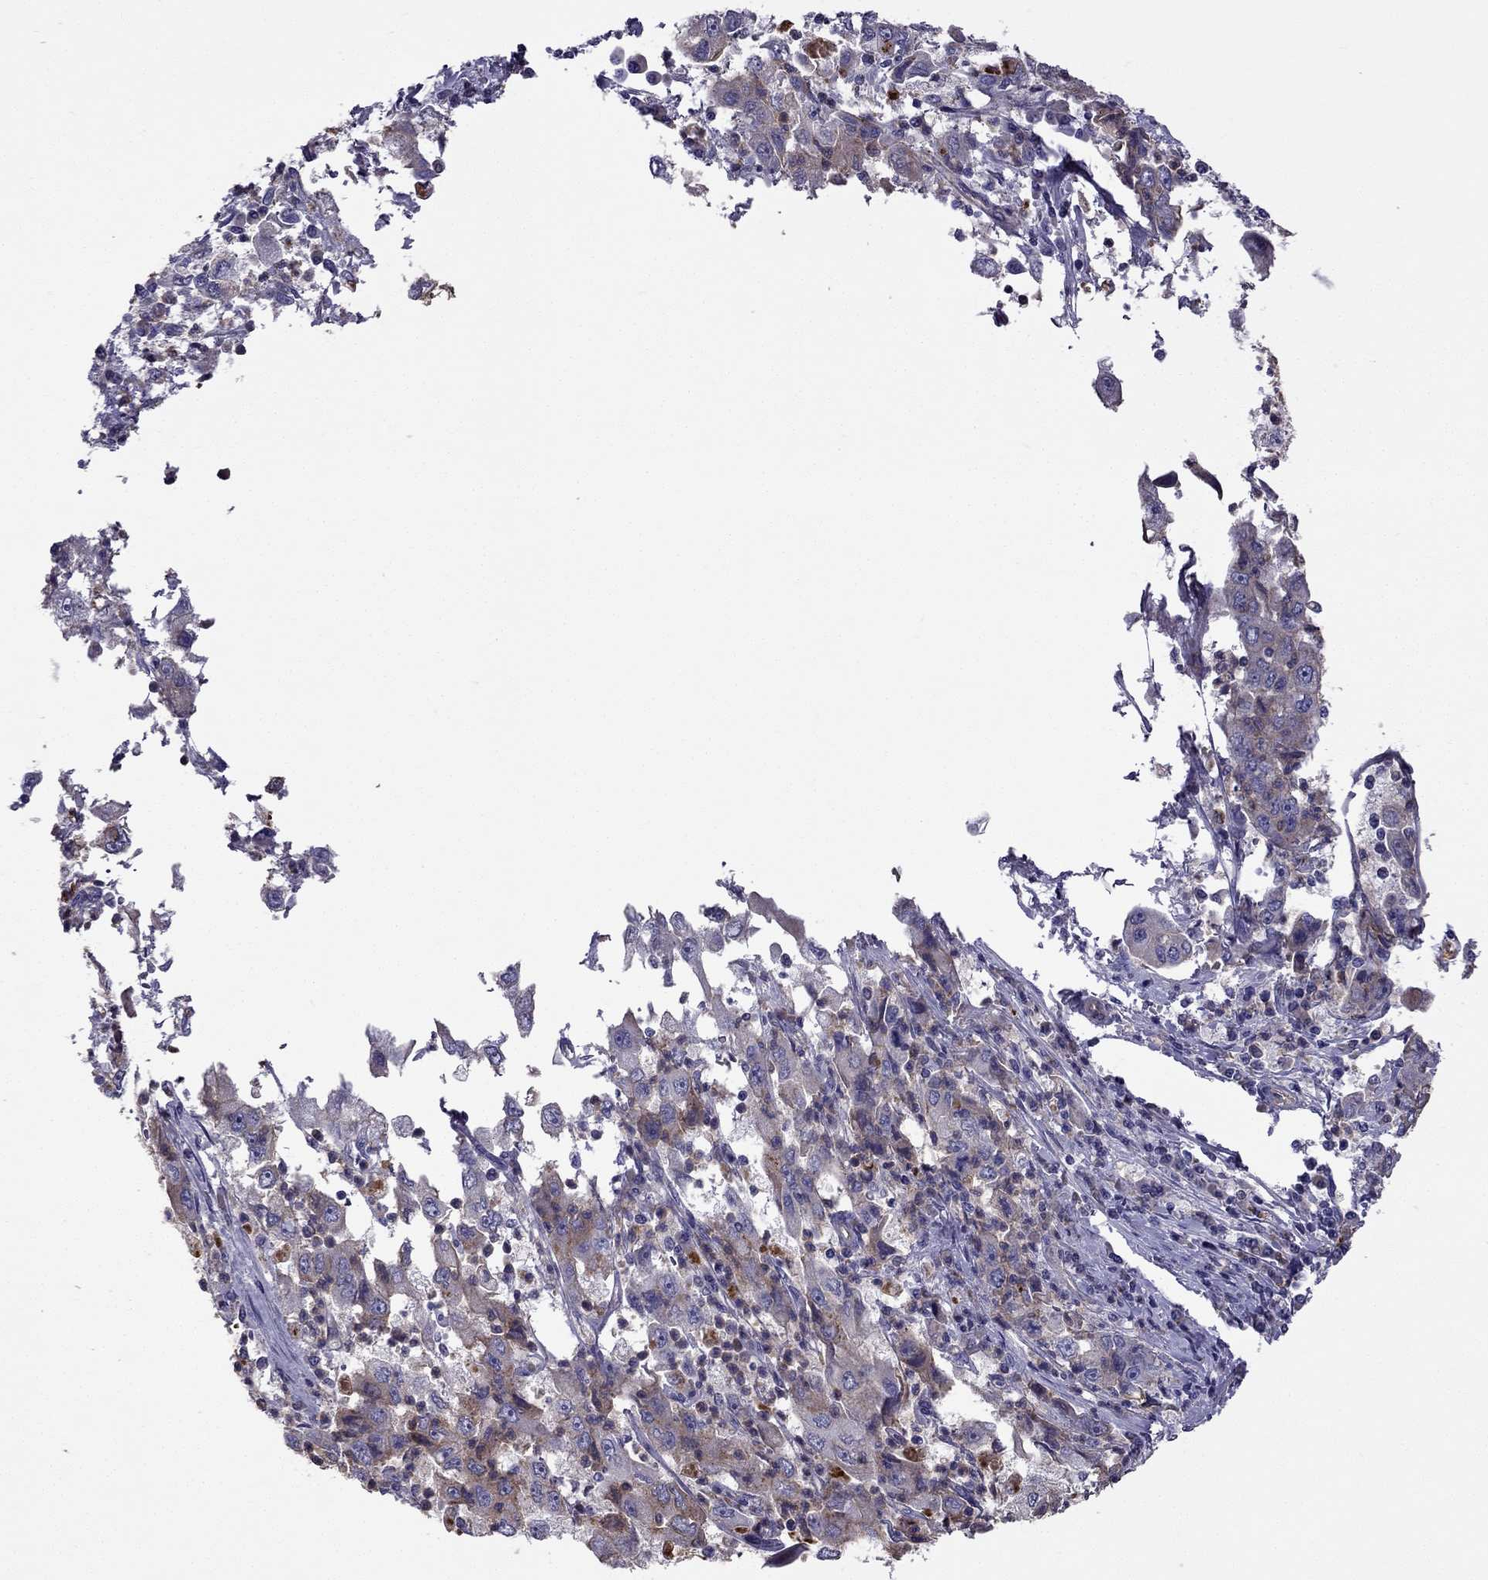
{"staining": {"intensity": "negative", "quantity": "none", "location": "none"}, "tissue": "cervical cancer", "cell_type": "Tumor cells", "image_type": "cancer", "snomed": [{"axis": "morphology", "description": "Squamous cell carcinoma, NOS"}, {"axis": "topography", "description": "Cervix"}], "caption": "Immunohistochemistry (IHC) photomicrograph of cervical cancer (squamous cell carcinoma) stained for a protein (brown), which exhibits no positivity in tumor cells.", "gene": "STOML3", "patient": {"sex": "female", "age": 36}}